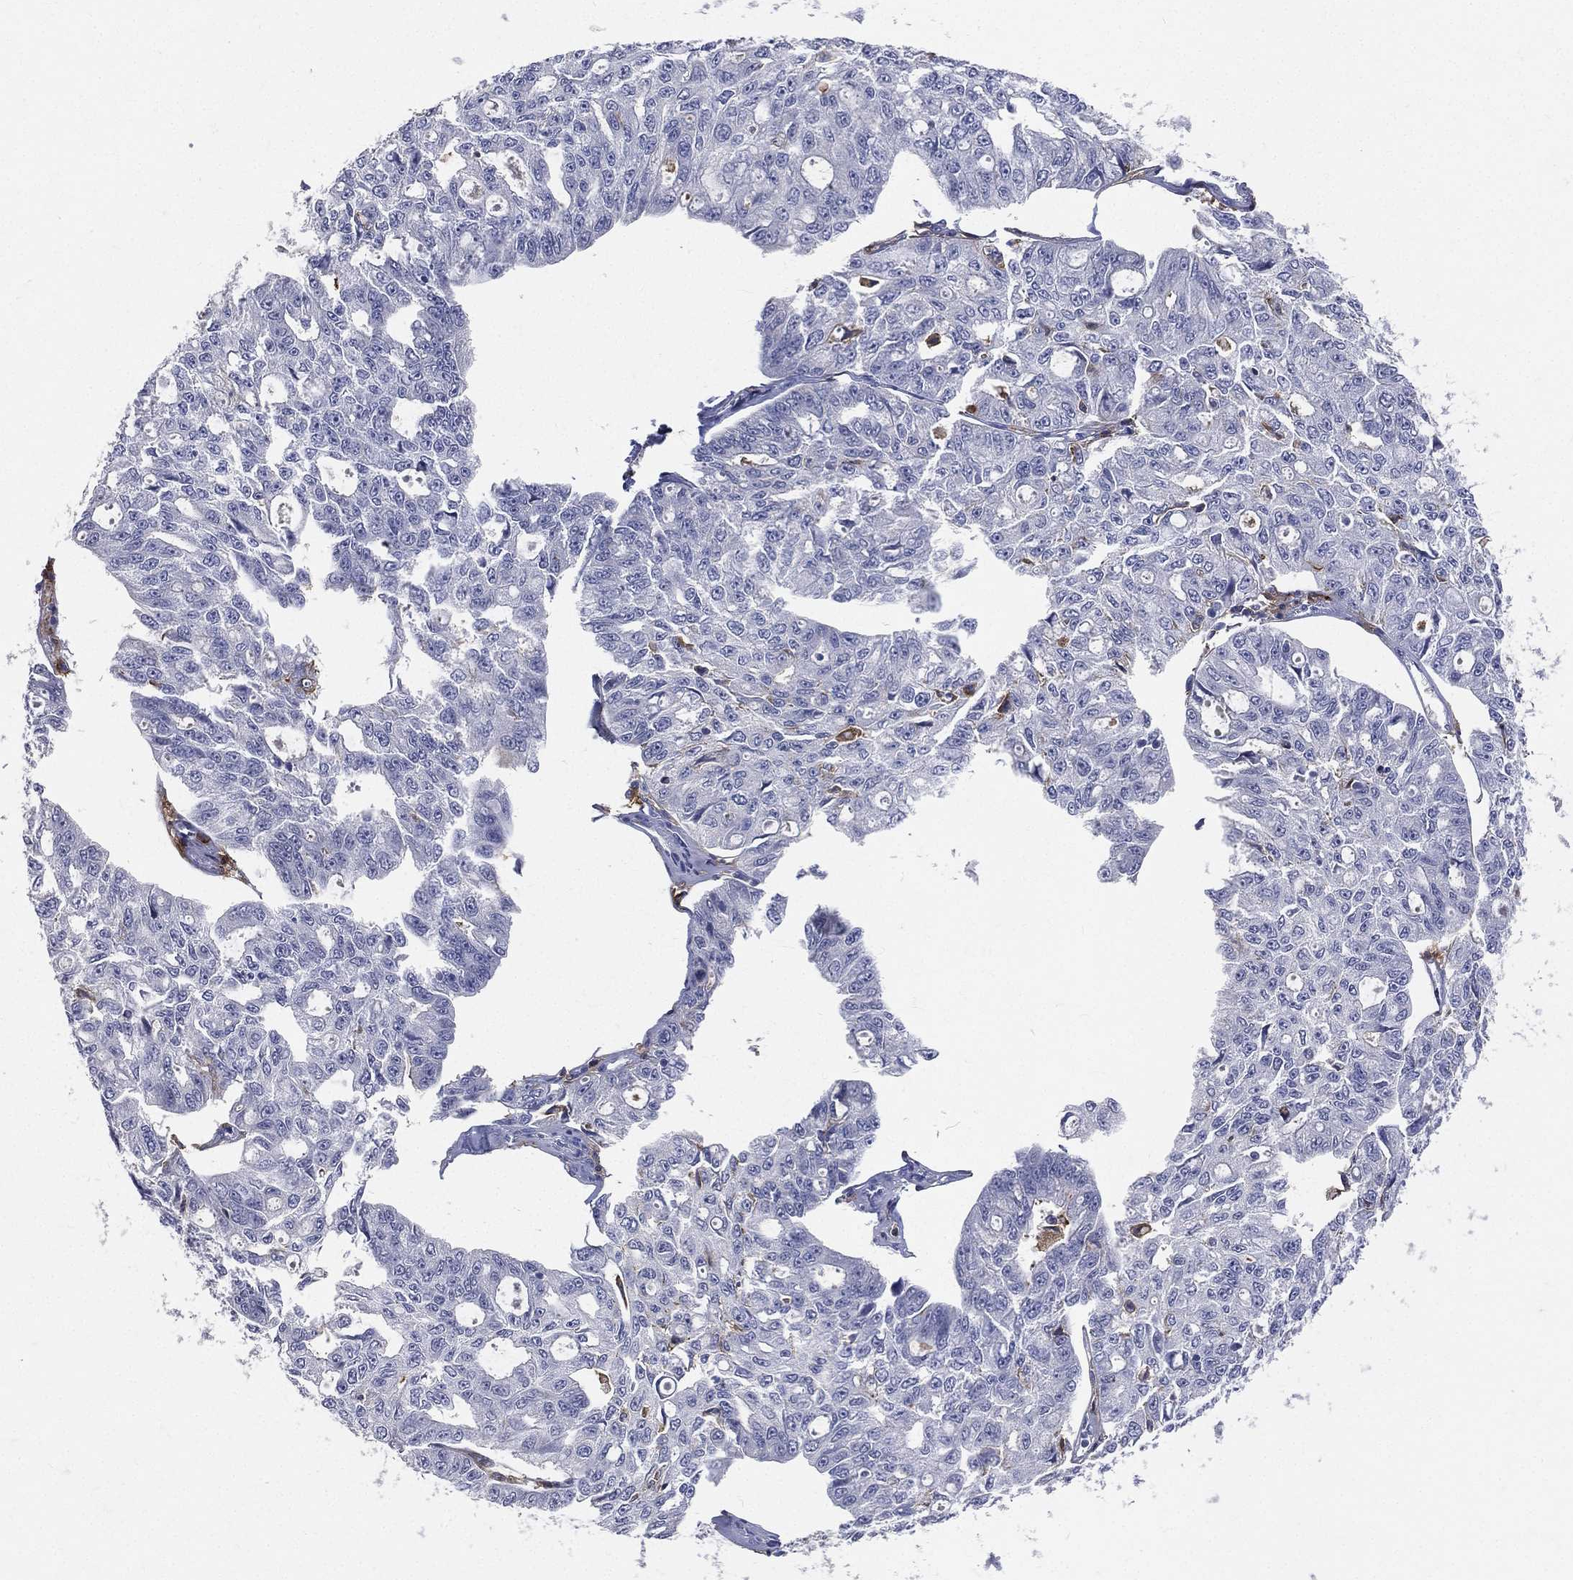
{"staining": {"intensity": "negative", "quantity": "none", "location": "none"}, "tissue": "ovarian cancer", "cell_type": "Tumor cells", "image_type": "cancer", "snomed": [{"axis": "morphology", "description": "Carcinoma, endometroid"}, {"axis": "topography", "description": "Ovary"}], "caption": "Immunohistochemistry (IHC) of human endometroid carcinoma (ovarian) reveals no positivity in tumor cells.", "gene": "CD33", "patient": {"sex": "female", "age": 65}}